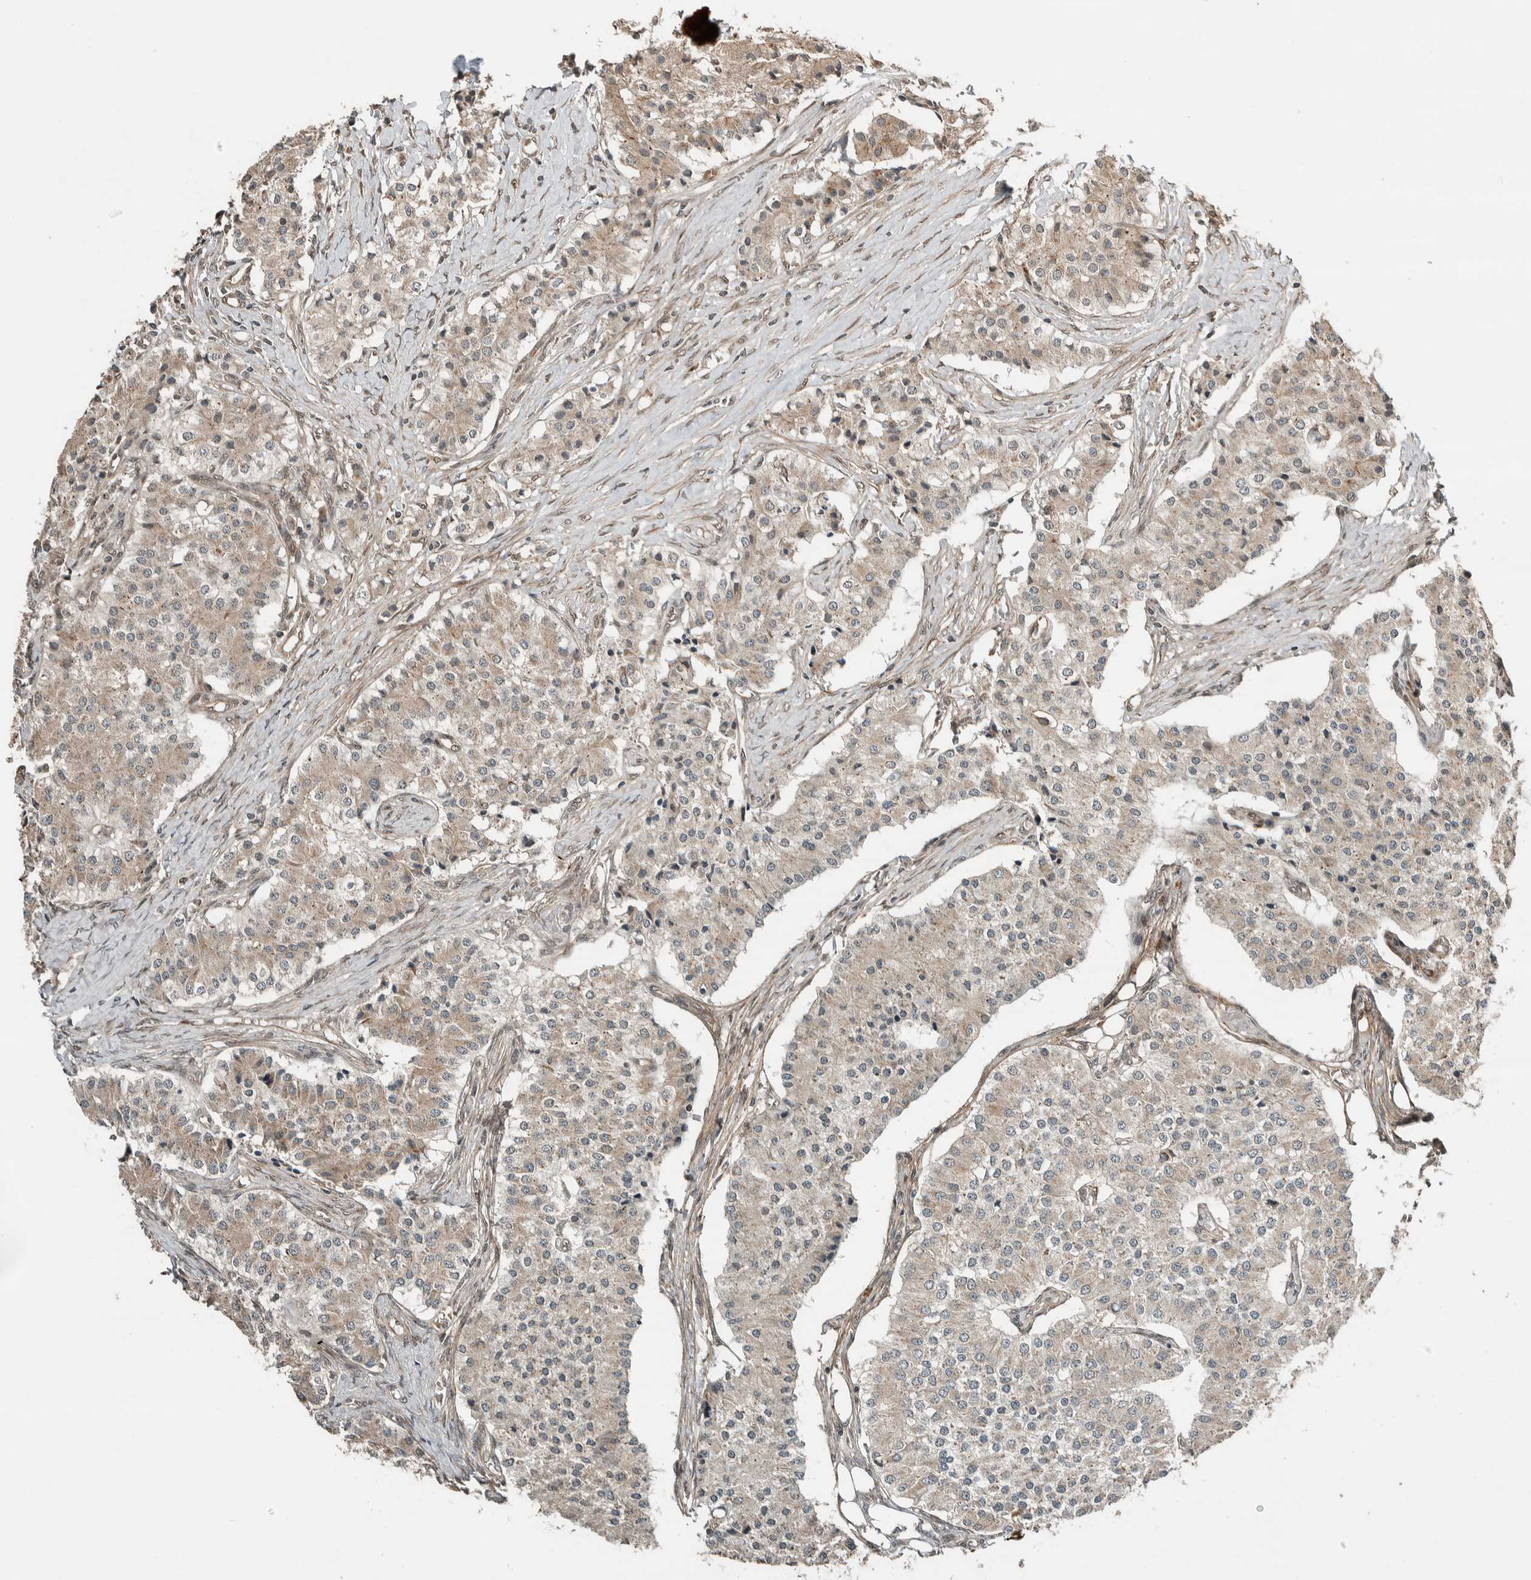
{"staining": {"intensity": "weak", "quantity": "<25%", "location": "cytoplasmic/membranous"}, "tissue": "carcinoid", "cell_type": "Tumor cells", "image_type": "cancer", "snomed": [{"axis": "morphology", "description": "Carcinoid, malignant, NOS"}, {"axis": "topography", "description": "Colon"}], "caption": "High power microscopy micrograph of an IHC photomicrograph of carcinoid, revealing no significant expression in tumor cells.", "gene": "STXBP4", "patient": {"sex": "female", "age": 52}}